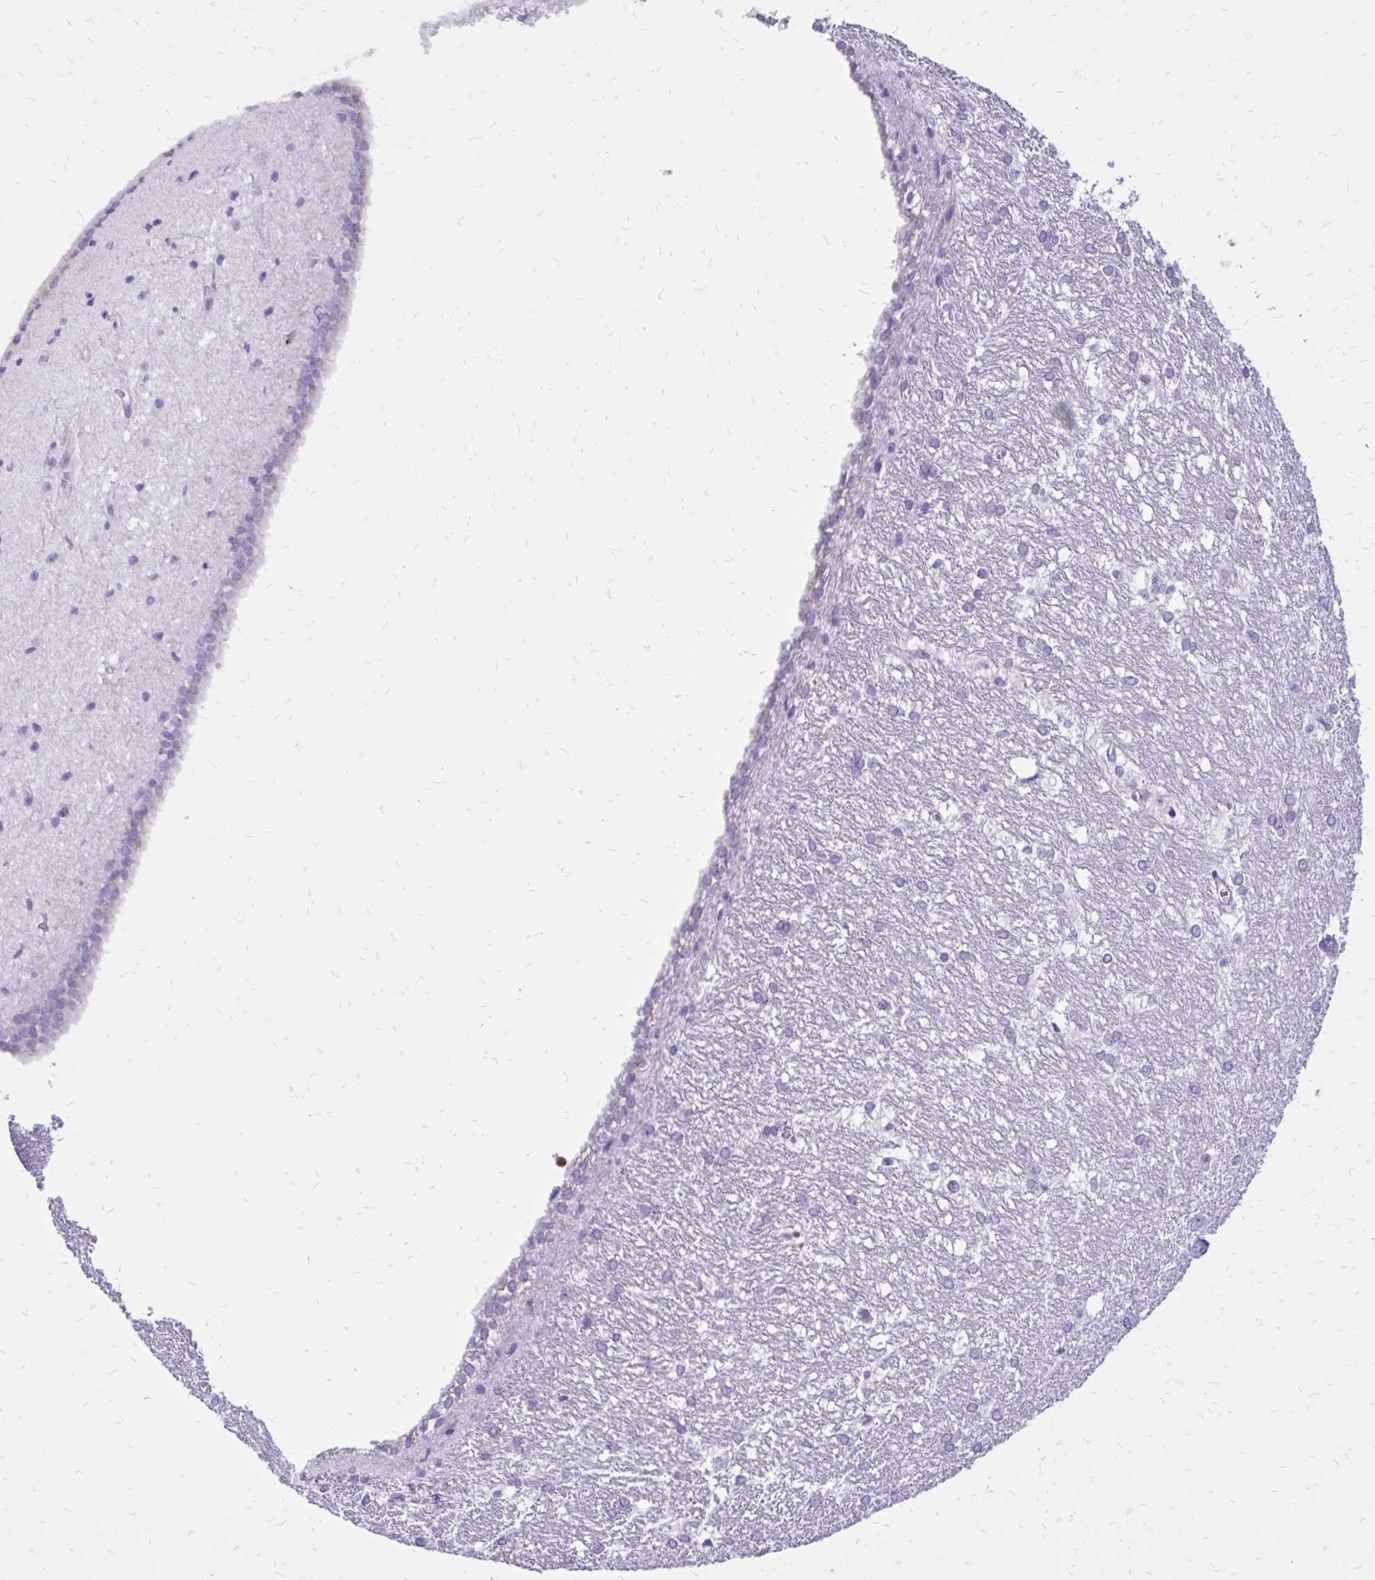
{"staining": {"intensity": "negative", "quantity": "none", "location": "none"}, "tissue": "hippocampus", "cell_type": "Glial cells", "image_type": "normal", "snomed": [{"axis": "morphology", "description": "Normal tissue, NOS"}, {"axis": "topography", "description": "Cerebral cortex"}, {"axis": "topography", "description": "Hippocampus"}], "caption": "Immunohistochemistry photomicrograph of benign hippocampus stained for a protein (brown), which shows no positivity in glial cells.", "gene": "CAT", "patient": {"sex": "female", "age": 19}}